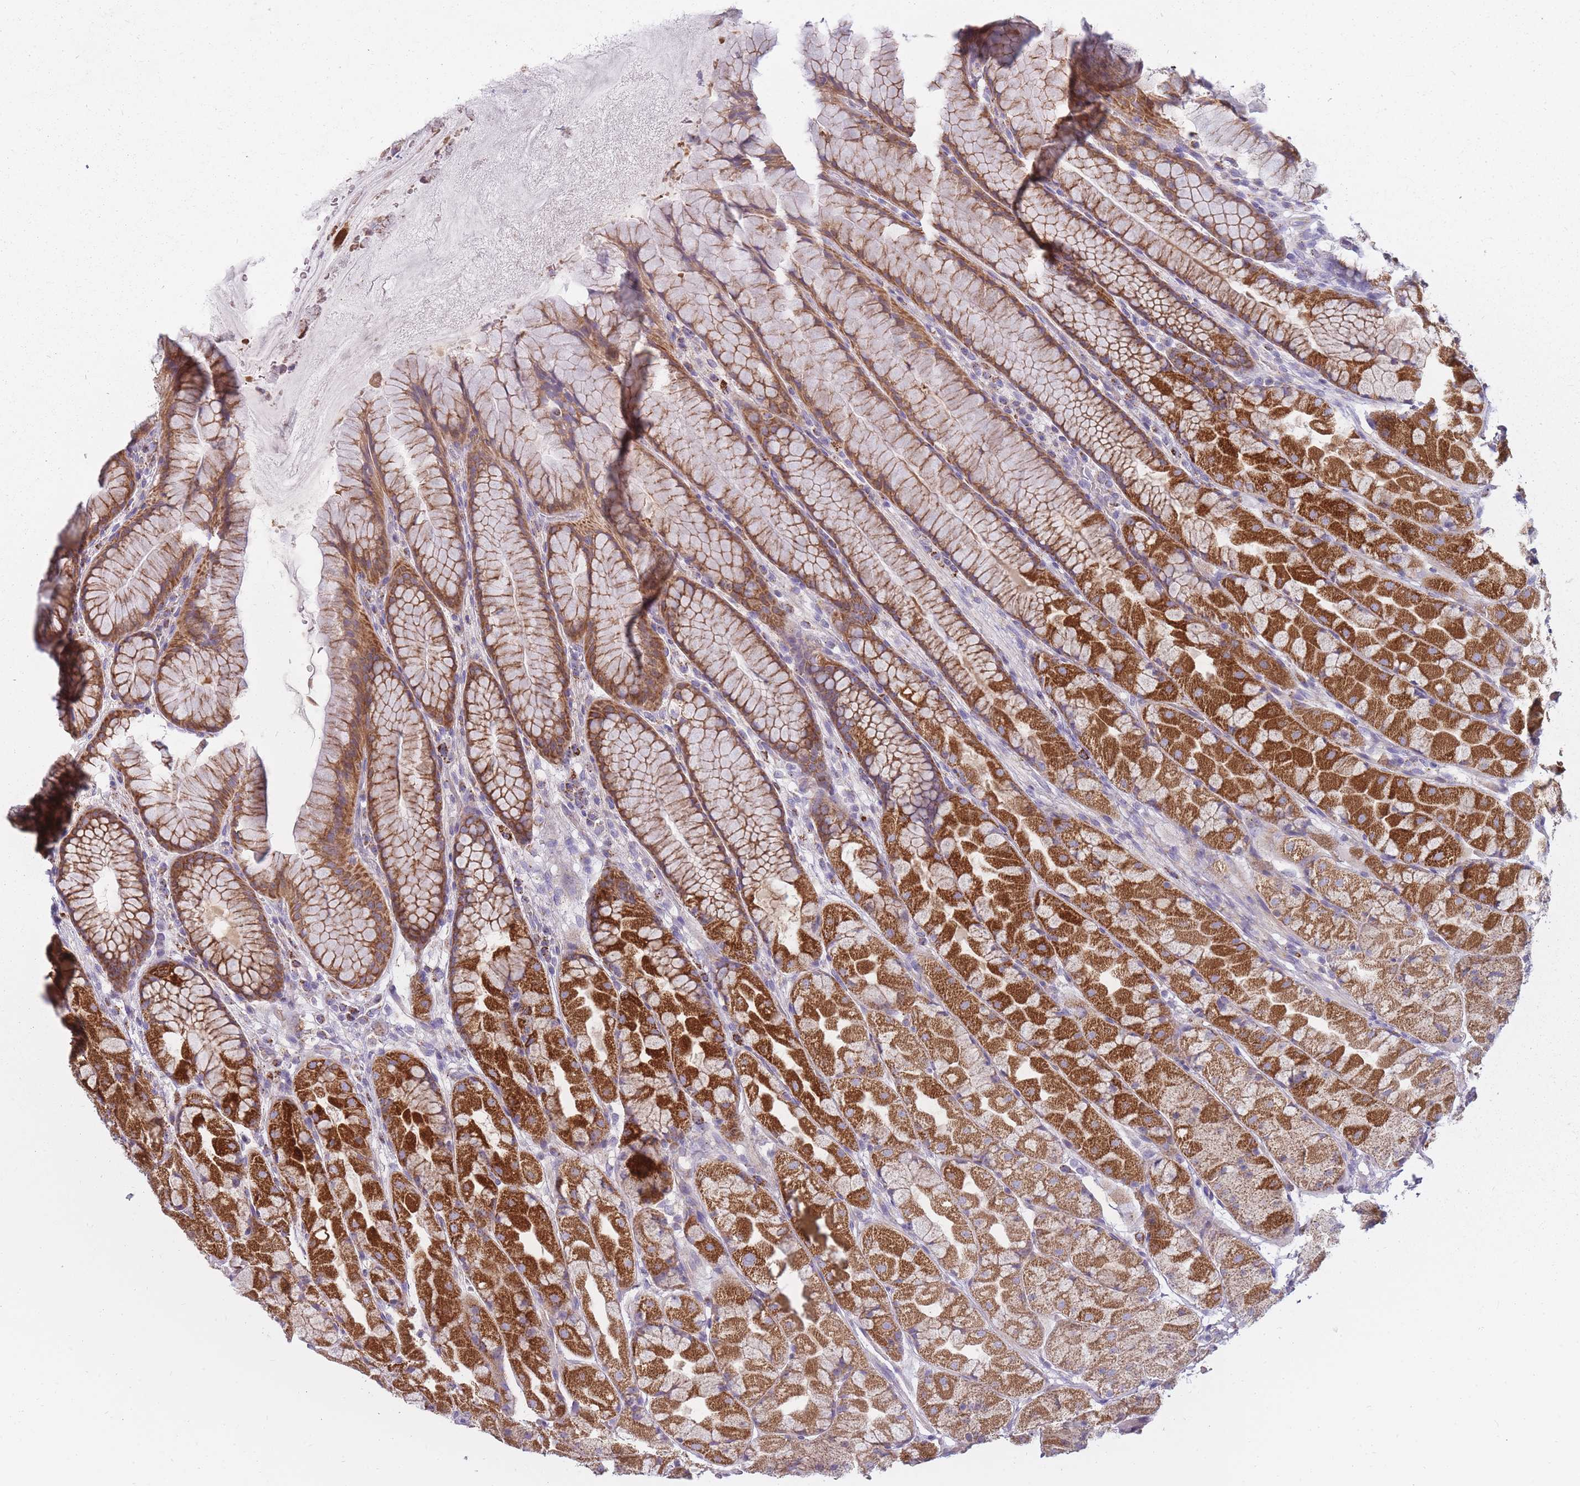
{"staining": {"intensity": "strong", "quantity": ">75%", "location": "cytoplasmic/membranous"}, "tissue": "stomach", "cell_type": "Glandular cells", "image_type": "normal", "snomed": [{"axis": "morphology", "description": "Normal tissue, NOS"}, {"axis": "topography", "description": "Stomach"}], "caption": "Strong cytoplasmic/membranous expression is appreciated in about >75% of glandular cells in normal stomach. (DAB IHC, brown staining for protein, blue staining for nuclei).", "gene": "ALKBH4", "patient": {"sex": "male", "age": 57}}